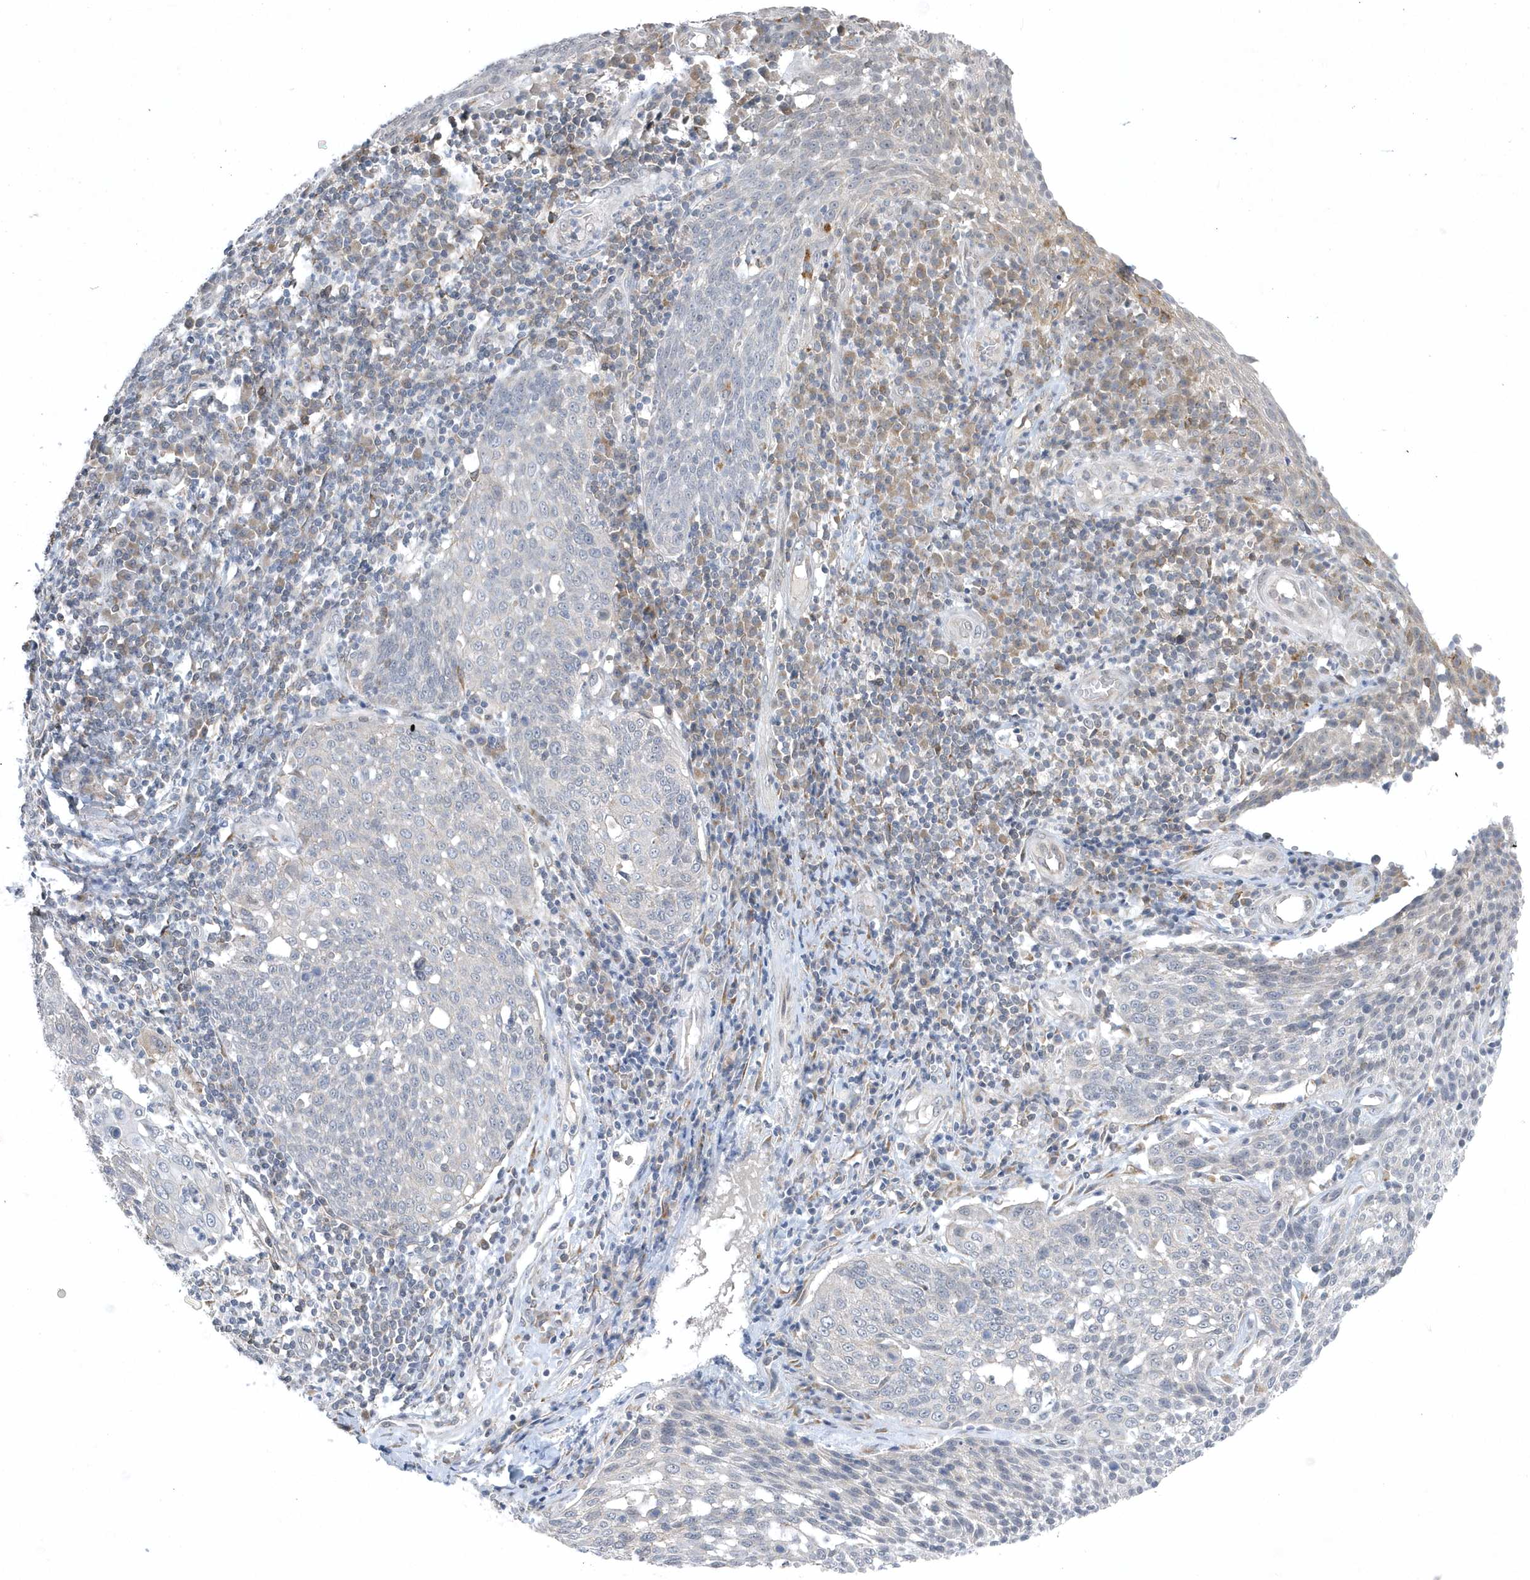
{"staining": {"intensity": "negative", "quantity": "none", "location": "none"}, "tissue": "cervical cancer", "cell_type": "Tumor cells", "image_type": "cancer", "snomed": [{"axis": "morphology", "description": "Squamous cell carcinoma, NOS"}, {"axis": "topography", "description": "Cervix"}], "caption": "An immunohistochemistry (IHC) photomicrograph of cervical squamous cell carcinoma is shown. There is no staining in tumor cells of cervical squamous cell carcinoma.", "gene": "ZC3H12D", "patient": {"sex": "female", "age": 34}}